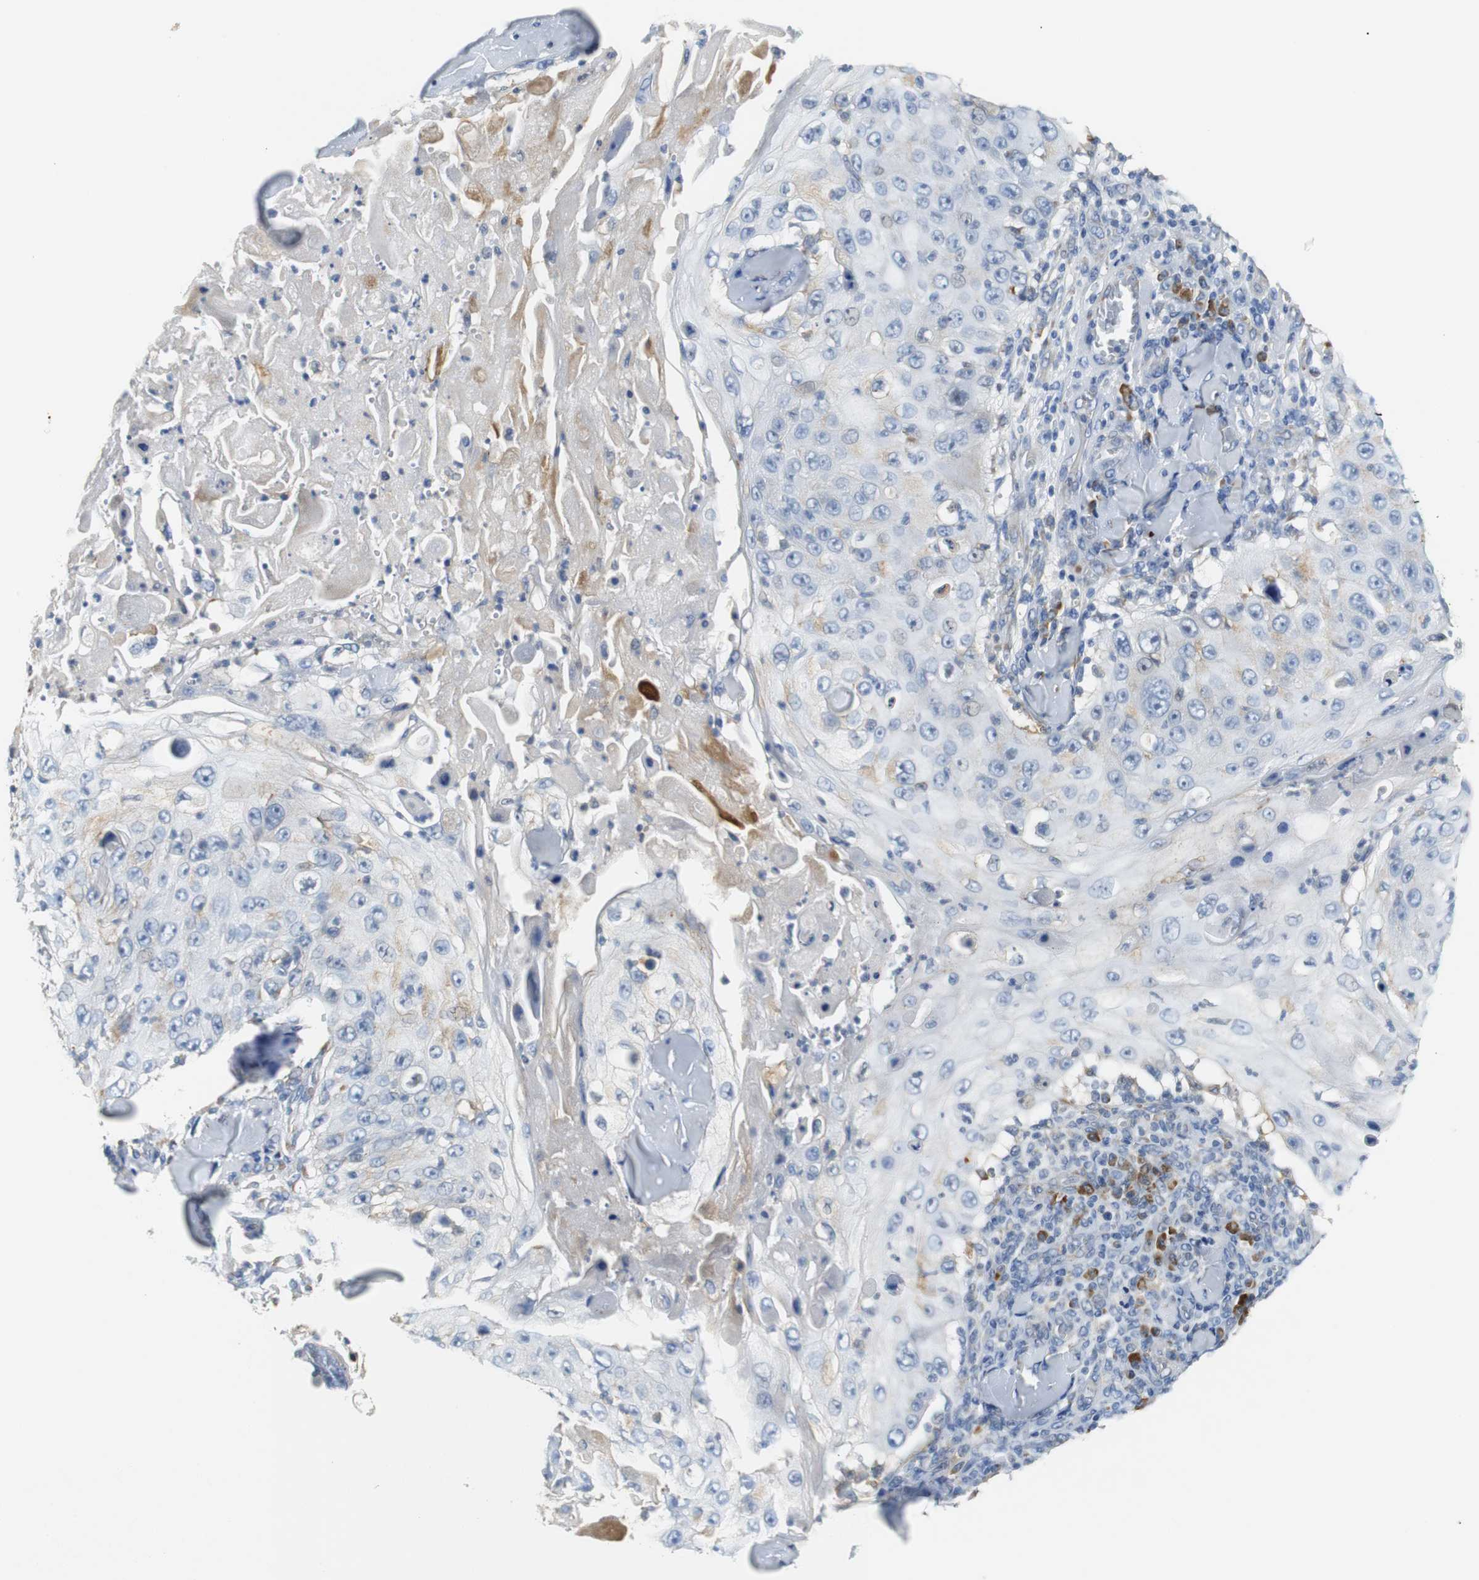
{"staining": {"intensity": "weak", "quantity": "<25%", "location": "cytoplasmic/membranous"}, "tissue": "skin cancer", "cell_type": "Tumor cells", "image_type": "cancer", "snomed": [{"axis": "morphology", "description": "Squamous cell carcinoma, NOS"}, {"axis": "topography", "description": "Skin"}], "caption": "Immunohistochemistry of human skin cancer displays no positivity in tumor cells.", "gene": "PDIA4", "patient": {"sex": "male", "age": 86}}